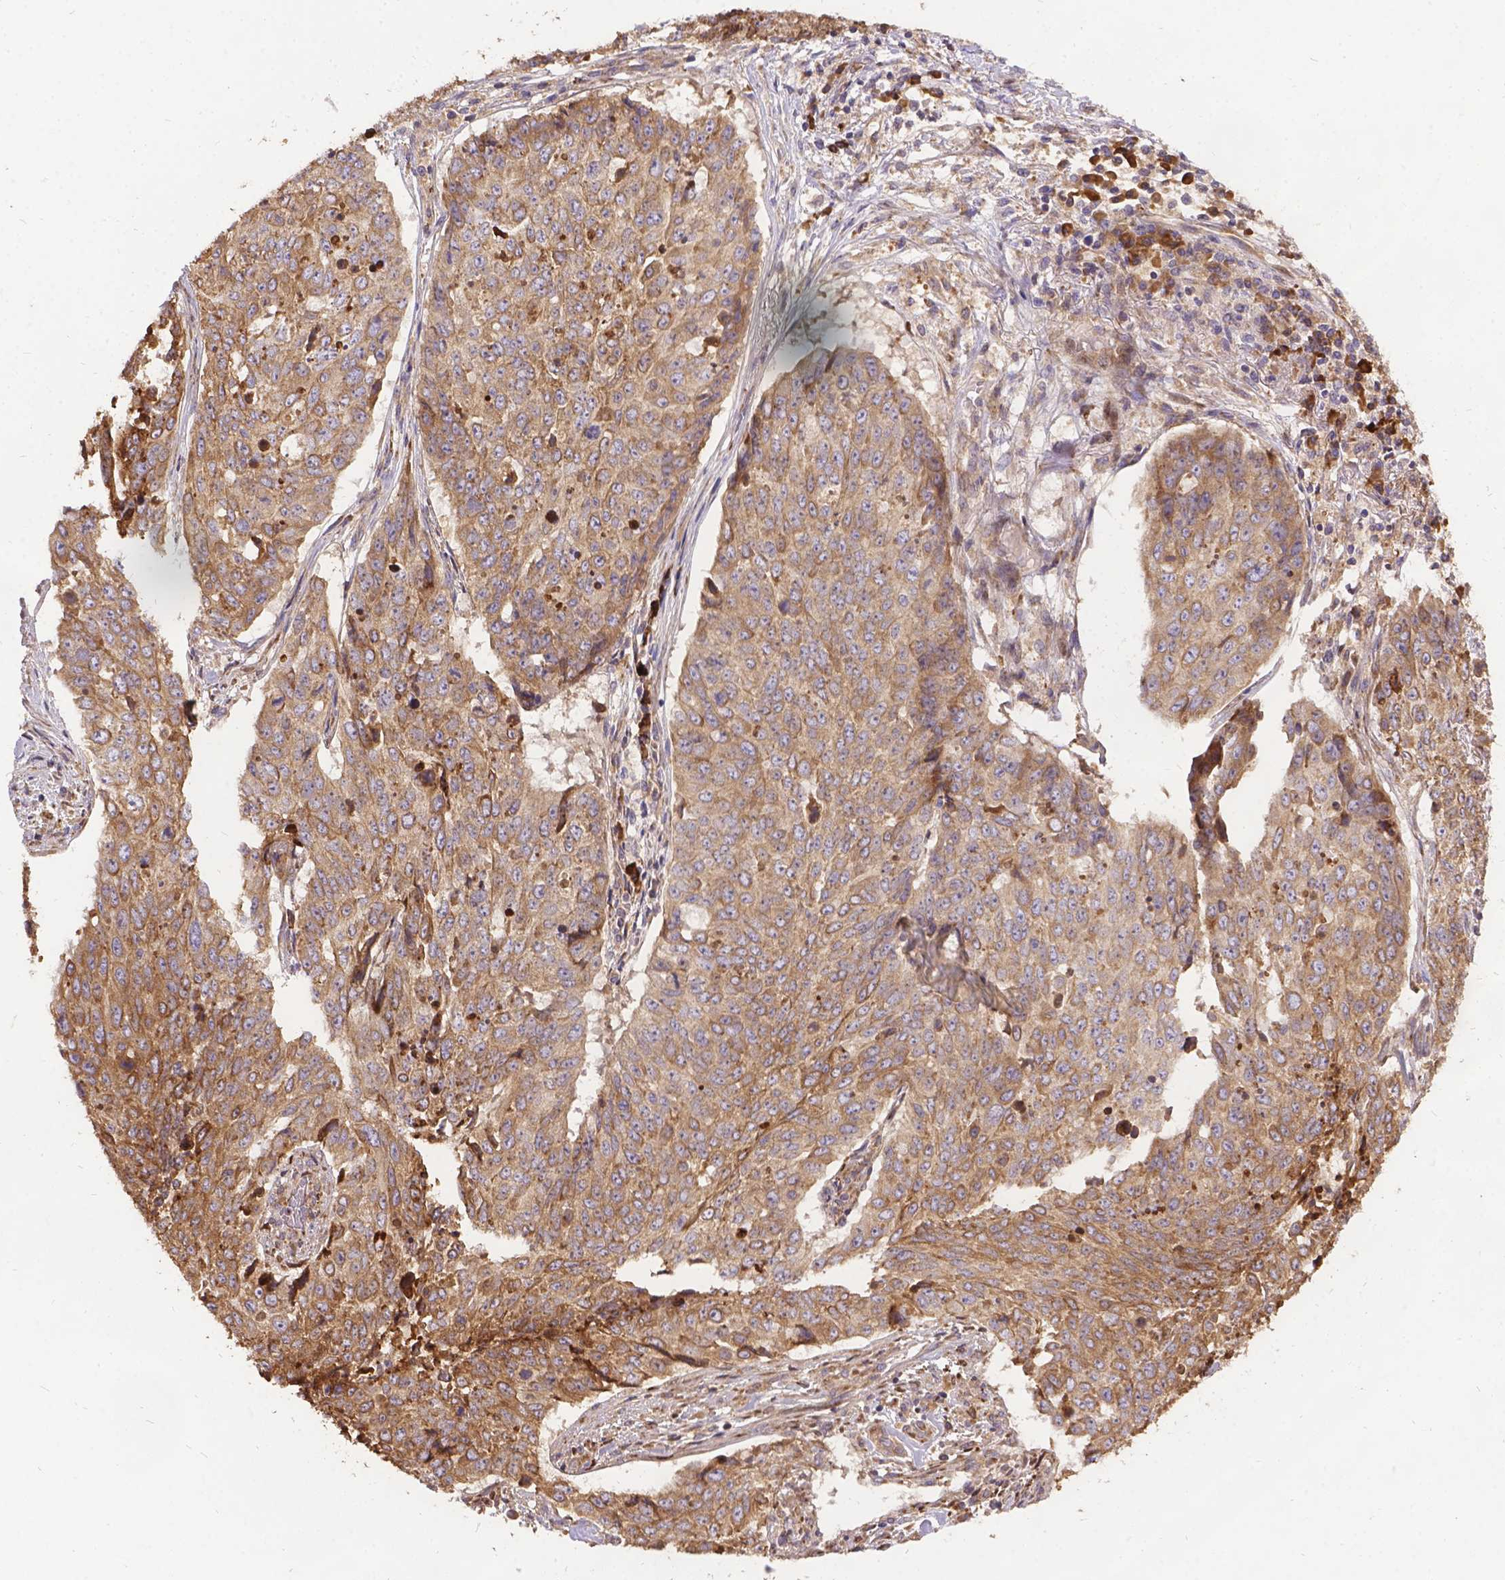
{"staining": {"intensity": "weak", "quantity": ">75%", "location": "cytoplasmic/membranous"}, "tissue": "lung cancer", "cell_type": "Tumor cells", "image_type": "cancer", "snomed": [{"axis": "morphology", "description": "Normal tissue, NOS"}, {"axis": "morphology", "description": "Squamous cell carcinoma, NOS"}, {"axis": "topography", "description": "Bronchus"}, {"axis": "topography", "description": "Lung"}], "caption": "Immunohistochemistry of human lung cancer (squamous cell carcinoma) displays low levels of weak cytoplasmic/membranous staining in approximately >75% of tumor cells.", "gene": "DENND6A", "patient": {"sex": "male", "age": 64}}